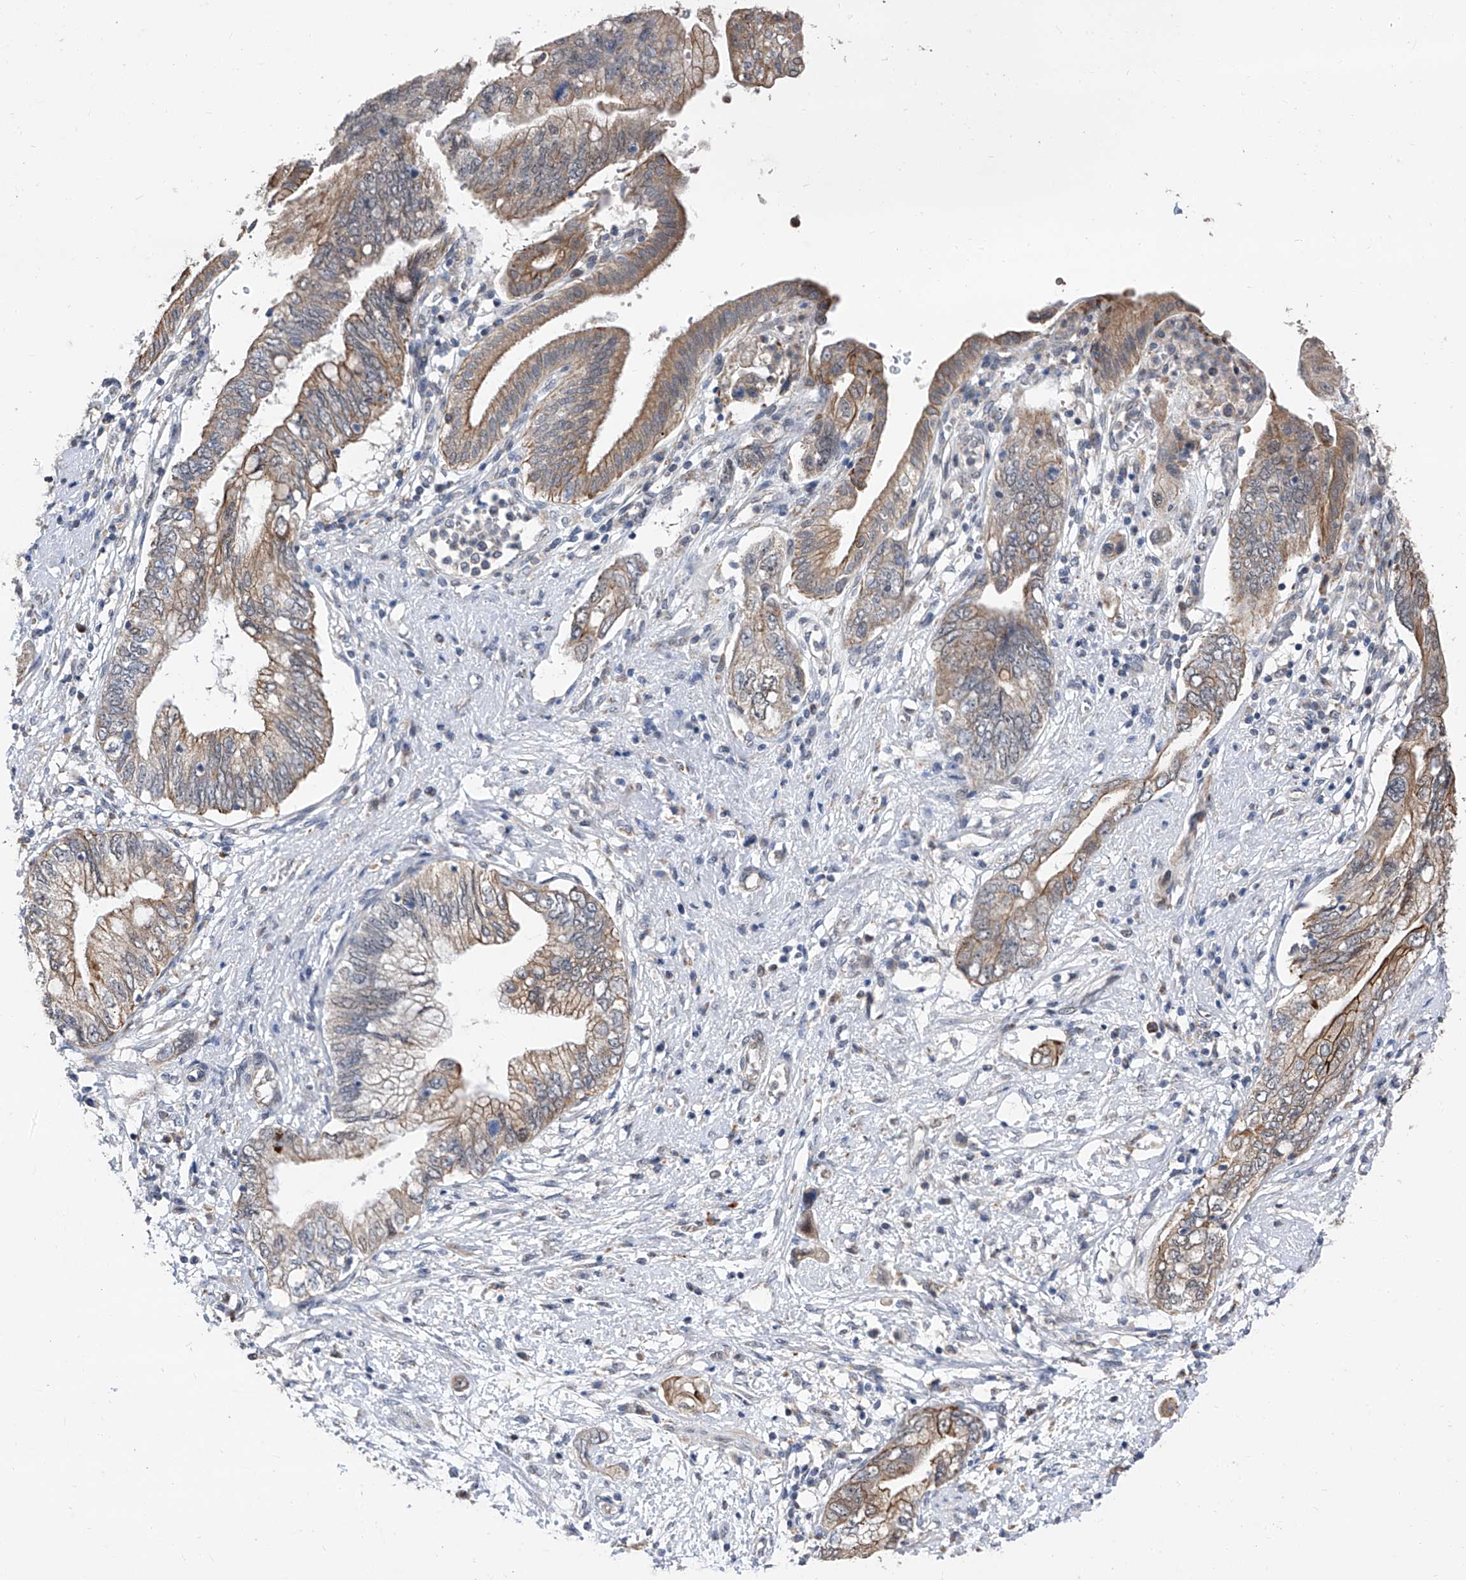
{"staining": {"intensity": "weak", "quantity": "25%-75%", "location": "cytoplasmic/membranous"}, "tissue": "pancreatic cancer", "cell_type": "Tumor cells", "image_type": "cancer", "snomed": [{"axis": "morphology", "description": "Adenocarcinoma, NOS"}, {"axis": "topography", "description": "Pancreas"}], "caption": "This histopathology image reveals IHC staining of human pancreatic adenocarcinoma, with low weak cytoplasmic/membranous staining in about 25%-75% of tumor cells.", "gene": "FARP2", "patient": {"sex": "female", "age": 73}}